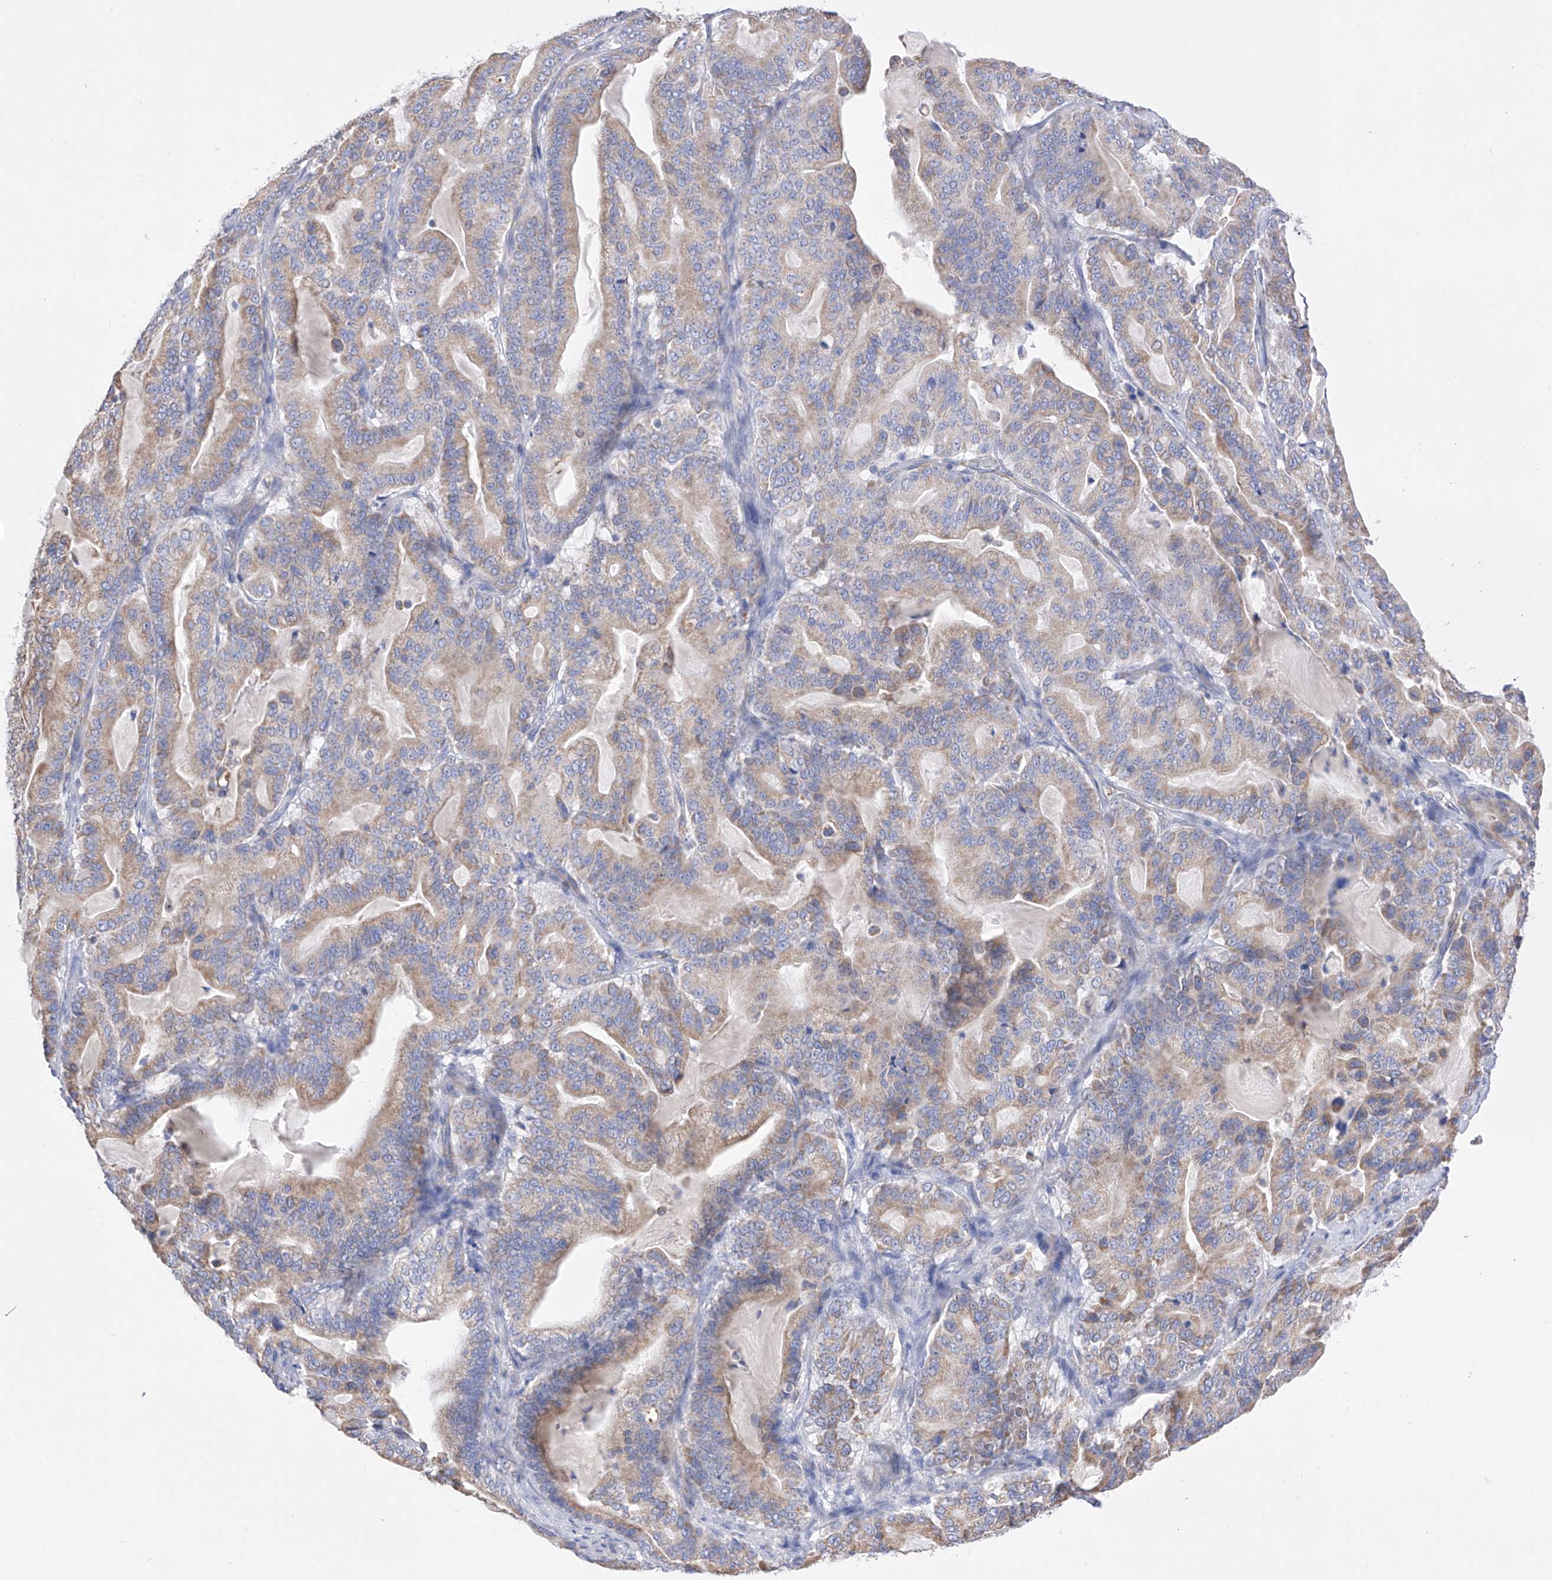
{"staining": {"intensity": "moderate", "quantity": ">75%", "location": "cytoplasmic/membranous"}, "tissue": "pancreatic cancer", "cell_type": "Tumor cells", "image_type": "cancer", "snomed": [{"axis": "morphology", "description": "Adenocarcinoma, NOS"}, {"axis": "topography", "description": "Pancreas"}], "caption": "A brown stain shows moderate cytoplasmic/membranous positivity of a protein in pancreatic adenocarcinoma tumor cells. (DAB (3,3'-diaminobenzidine) IHC, brown staining for protein, blue staining for nuclei).", "gene": "FLG", "patient": {"sex": "male", "age": 63}}